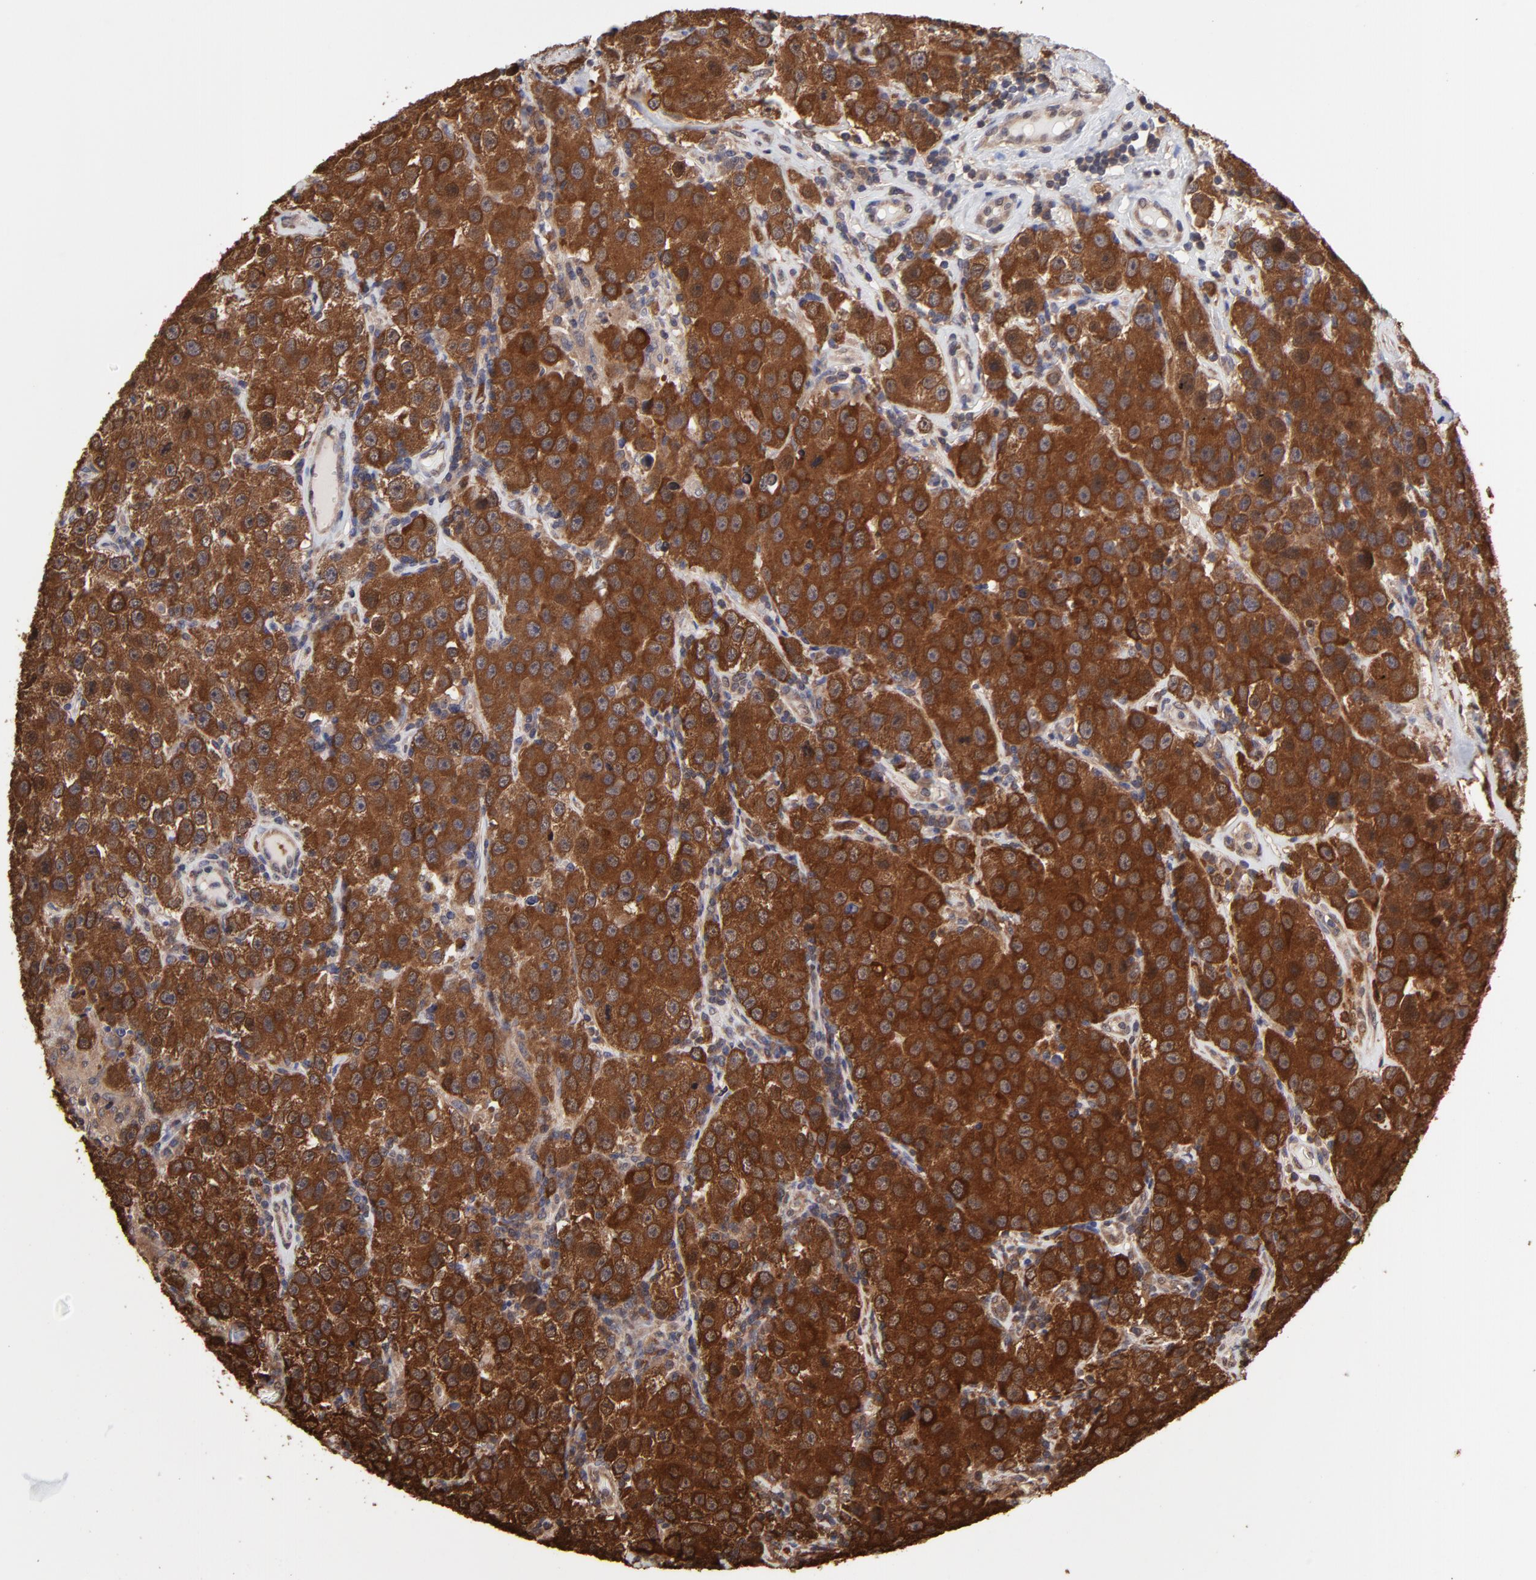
{"staining": {"intensity": "strong", "quantity": ">75%", "location": "cytoplasmic/membranous"}, "tissue": "testis cancer", "cell_type": "Tumor cells", "image_type": "cancer", "snomed": [{"axis": "morphology", "description": "Seminoma, NOS"}, {"axis": "topography", "description": "Testis"}], "caption": "High-magnification brightfield microscopy of testis seminoma stained with DAB (3,3'-diaminobenzidine) (brown) and counterstained with hematoxylin (blue). tumor cells exhibit strong cytoplasmic/membranous positivity is present in approximately>75% of cells.", "gene": "CCT2", "patient": {"sex": "male", "age": 52}}